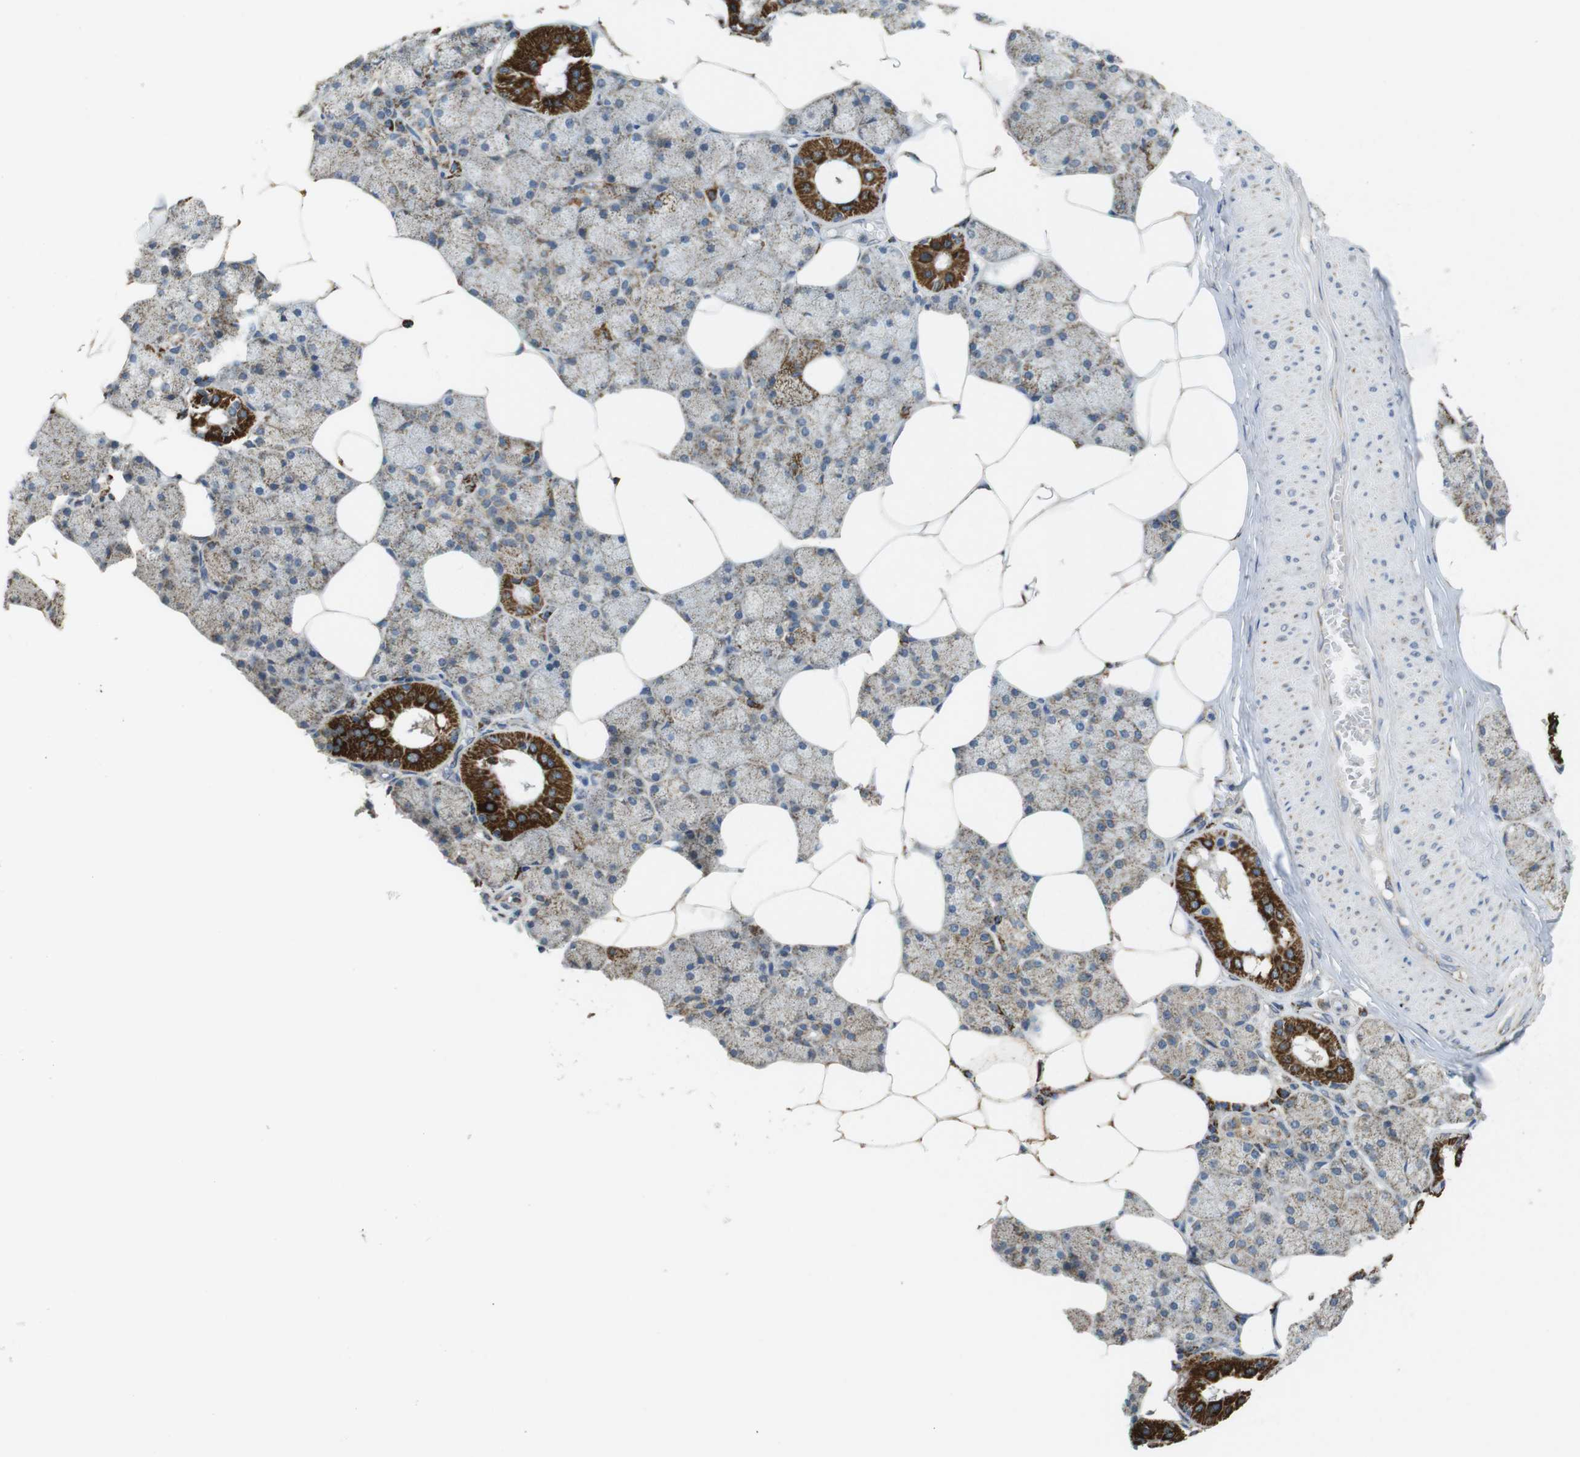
{"staining": {"intensity": "strong", "quantity": "<25%", "location": "cytoplasmic/membranous"}, "tissue": "salivary gland", "cell_type": "Glandular cells", "image_type": "normal", "snomed": [{"axis": "morphology", "description": "Normal tissue, NOS"}, {"axis": "topography", "description": "Salivary gland"}], "caption": "Approximately <25% of glandular cells in benign salivary gland demonstrate strong cytoplasmic/membranous protein staining as visualized by brown immunohistochemical staining.", "gene": "CALHM2", "patient": {"sex": "male", "age": 62}}